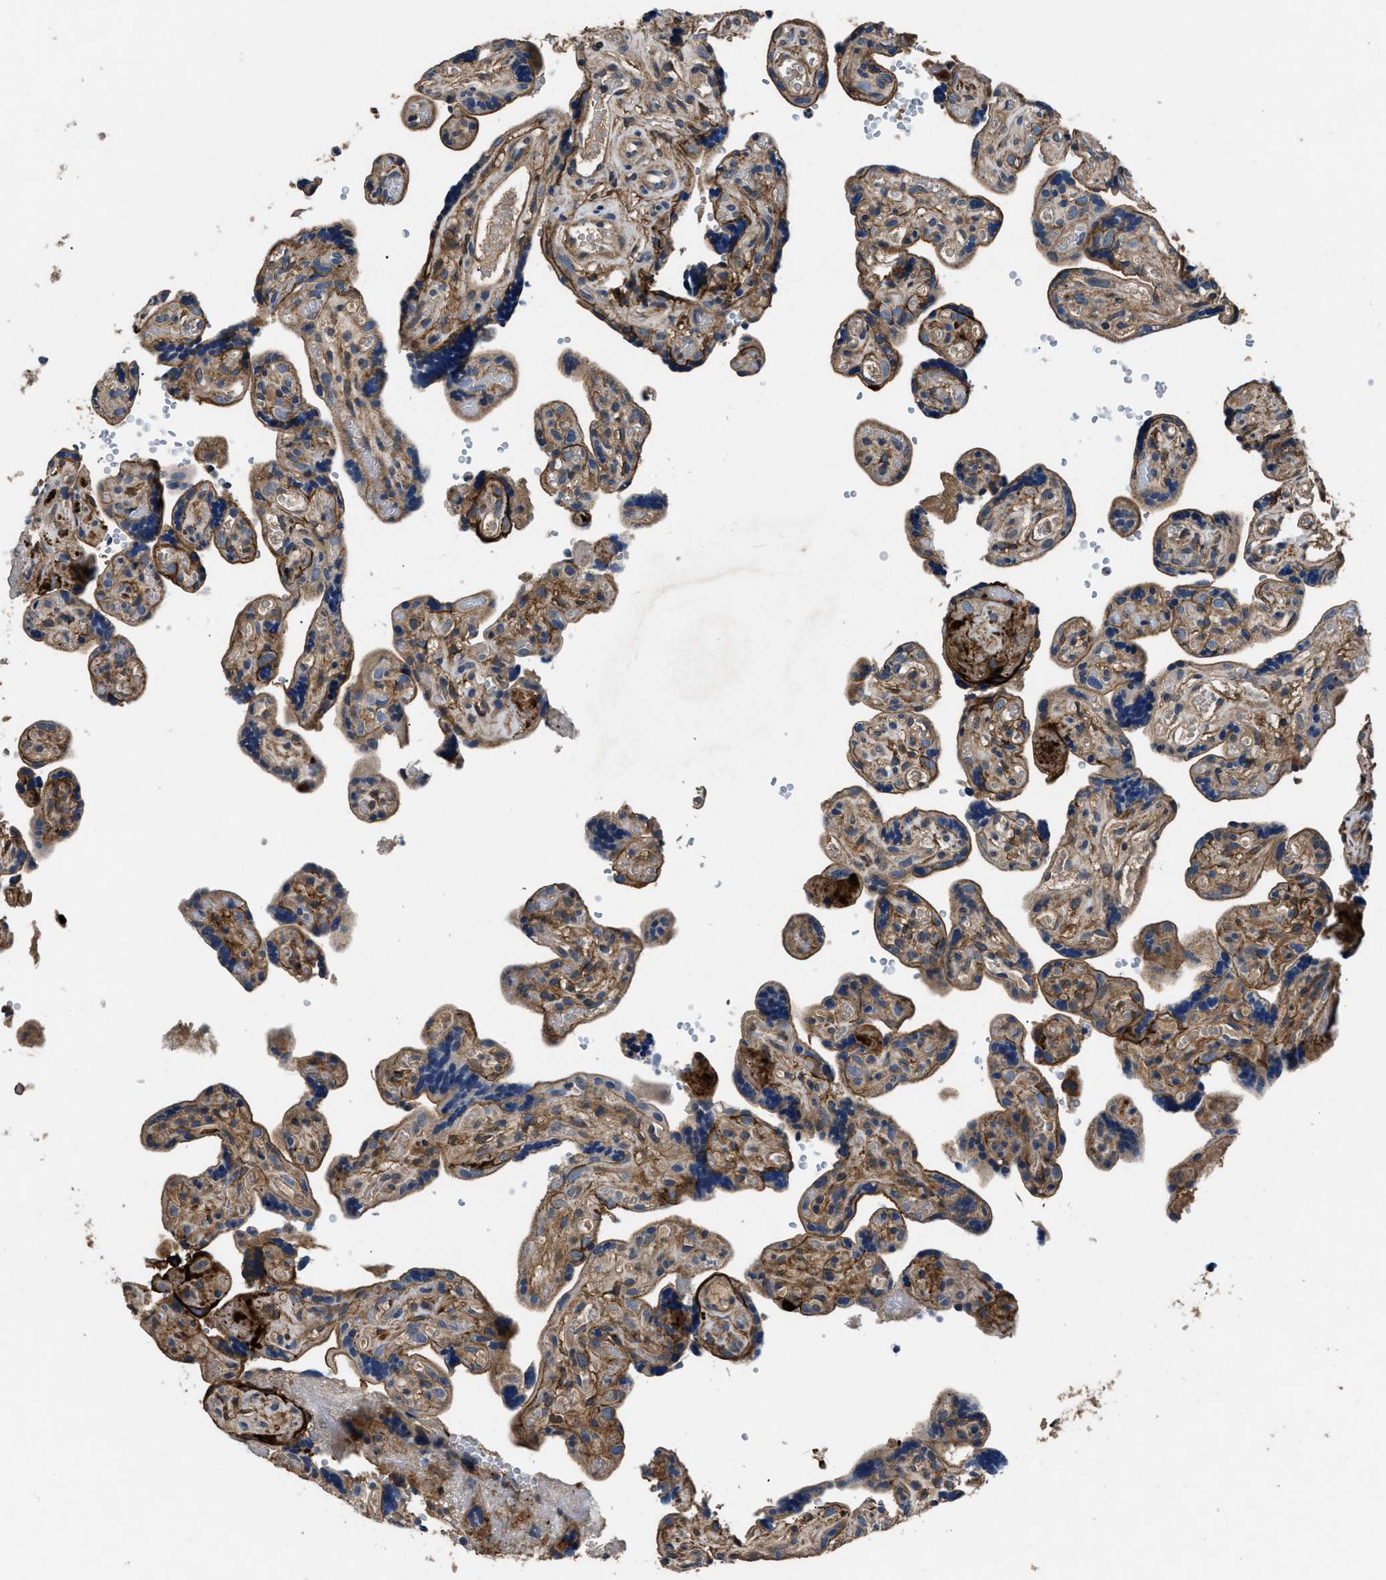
{"staining": {"intensity": "moderate", "quantity": ">75%", "location": "cytoplasmic/membranous"}, "tissue": "placenta", "cell_type": "Decidual cells", "image_type": "normal", "snomed": [{"axis": "morphology", "description": "Normal tissue, NOS"}, {"axis": "topography", "description": "Placenta"}], "caption": "A high-resolution micrograph shows IHC staining of normal placenta, which displays moderate cytoplasmic/membranous staining in about >75% of decidual cells.", "gene": "CD276", "patient": {"sex": "female", "age": 30}}